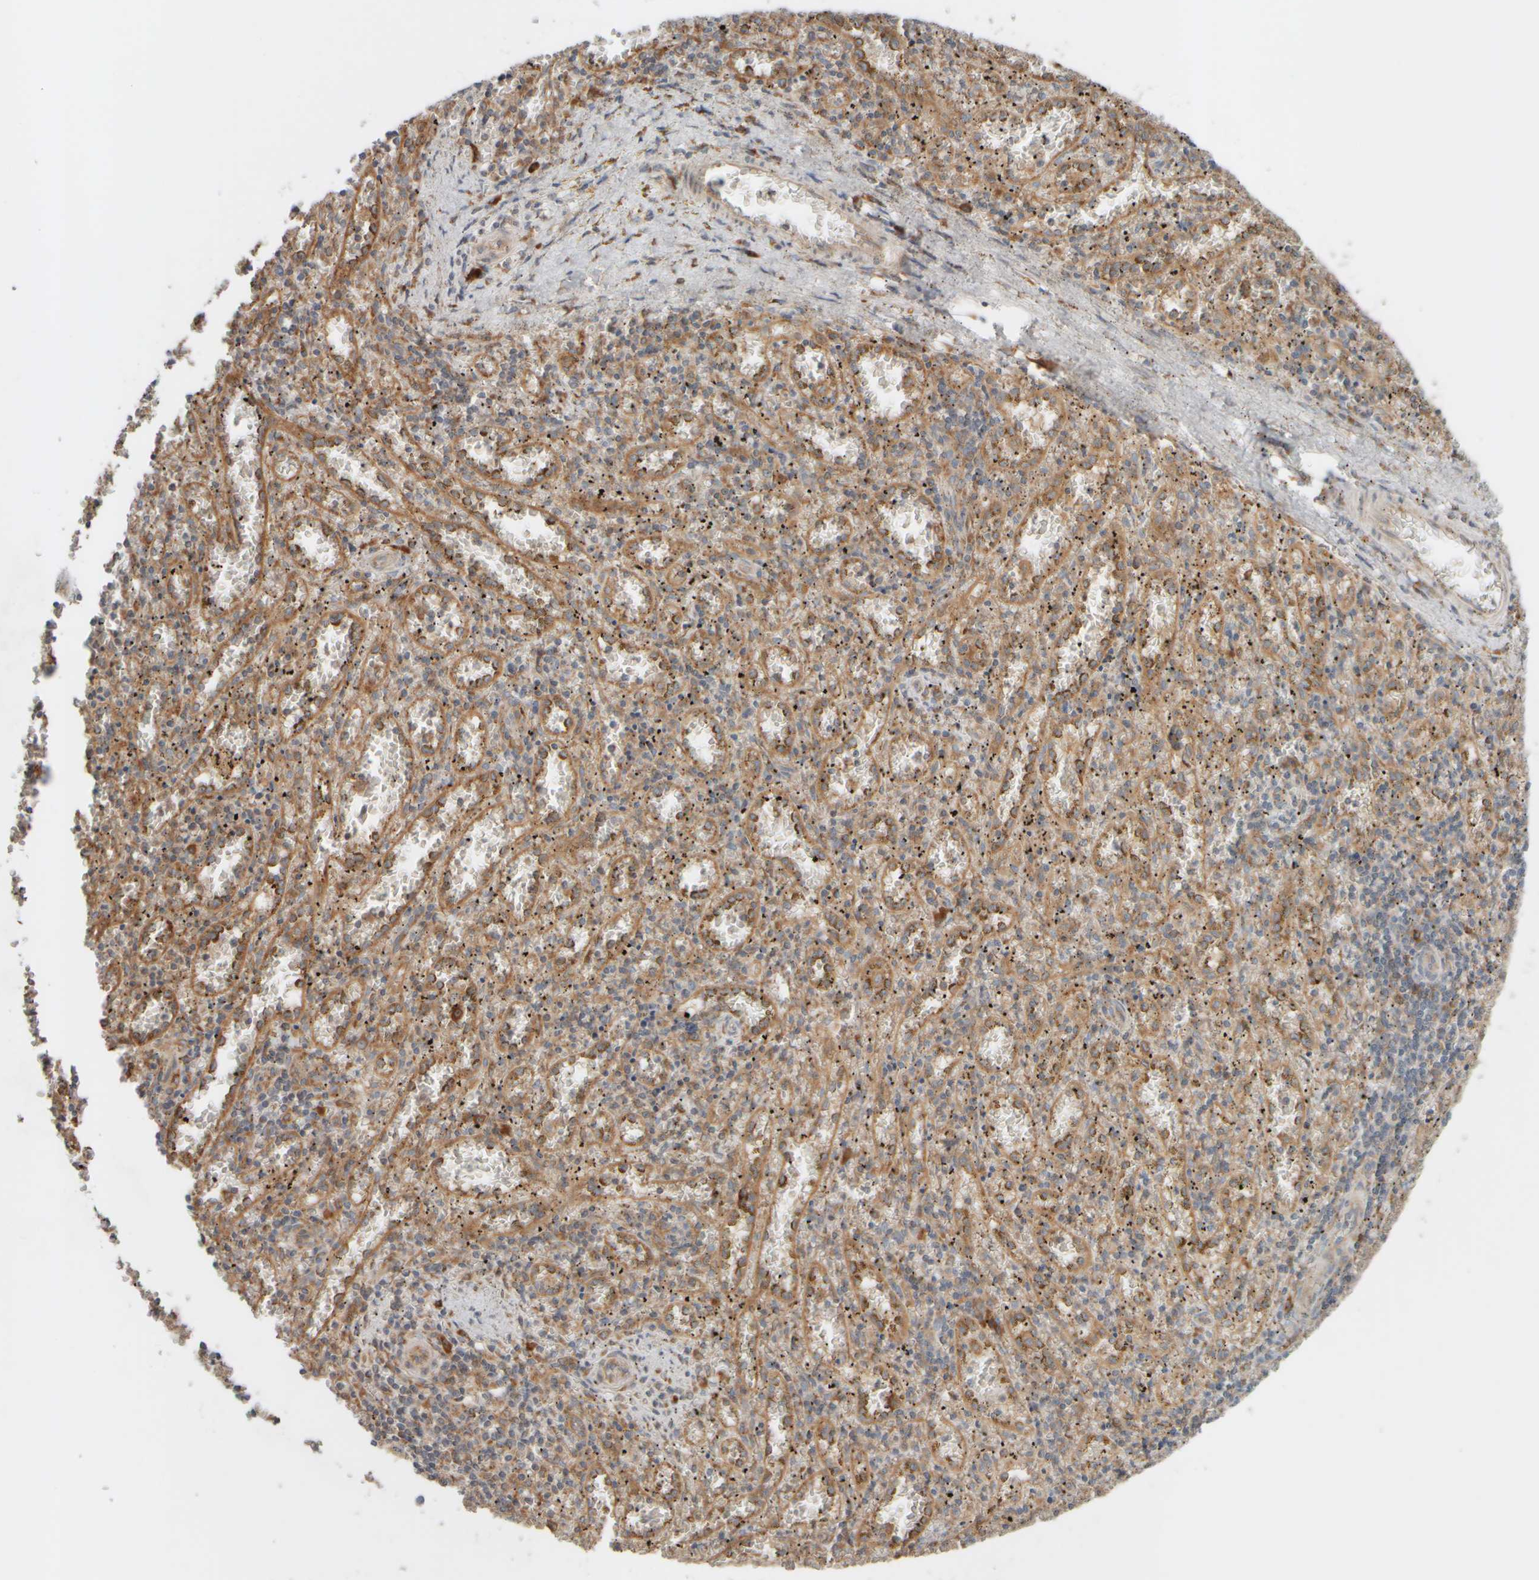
{"staining": {"intensity": "moderate", "quantity": "25%-75%", "location": "cytoplasmic/membranous"}, "tissue": "spleen", "cell_type": "Cells in red pulp", "image_type": "normal", "snomed": [{"axis": "morphology", "description": "Normal tissue, NOS"}, {"axis": "topography", "description": "Spleen"}], "caption": "IHC (DAB (3,3'-diaminobenzidine)) staining of unremarkable human spleen reveals moderate cytoplasmic/membranous protein positivity in about 25%-75% of cells in red pulp.", "gene": "EIF2B3", "patient": {"sex": "male", "age": 11}}